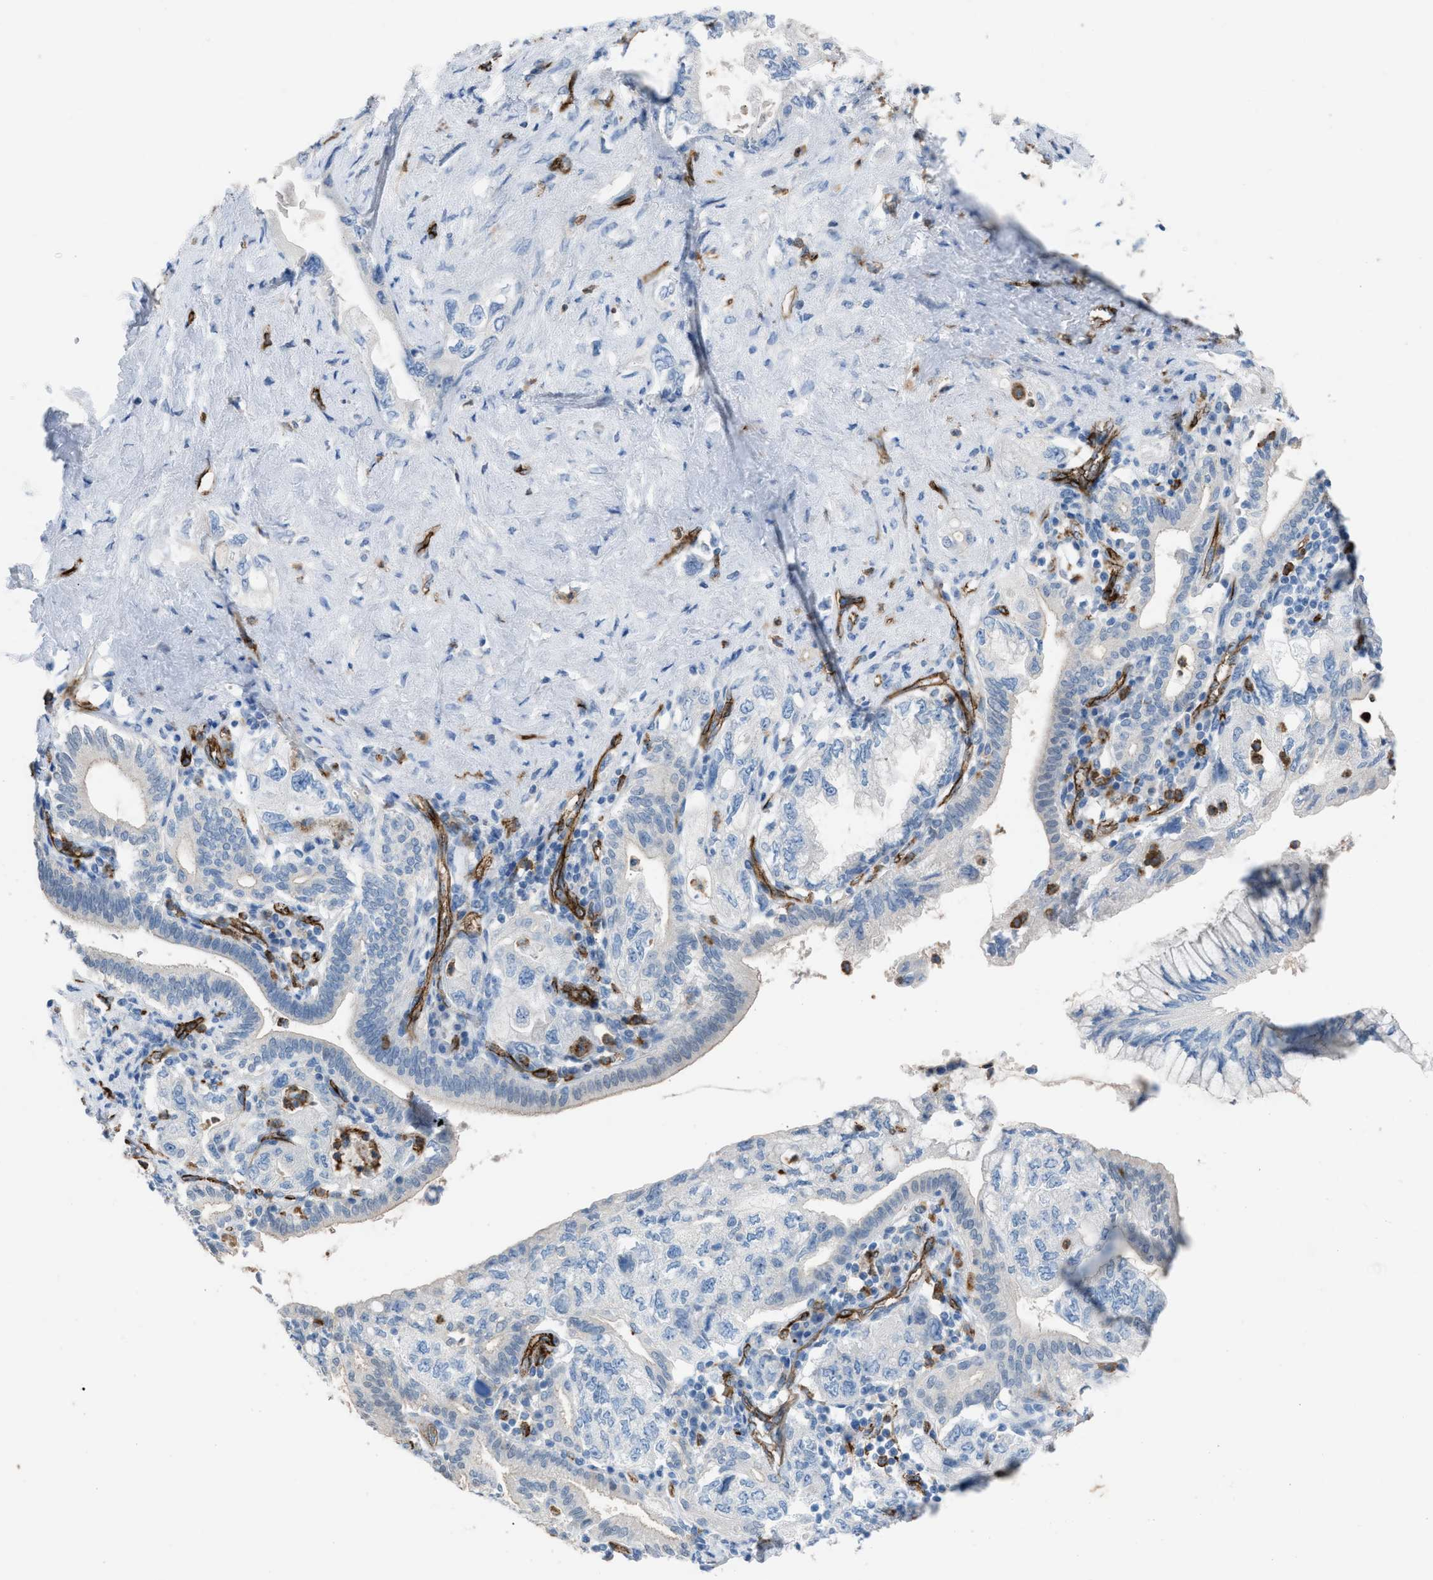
{"staining": {"intensity": "negative", "quantity": "none", "location": "none"}, "tissue": "pancreatic cancer", "cell_type": "Tumor cells", "image_type": "cancer", "snomed": [{"axis": "morphology", "description": "Adenocarcinoma, NOS"}, {"axis": "topography", "description": "Pancreas"}], "caption": "The photomicrograph demonstrates no significant positivity in tumor cells of pancreatic cancer.", "gene": "DYSF", "patient": {"sex": "female", "age": 73}}